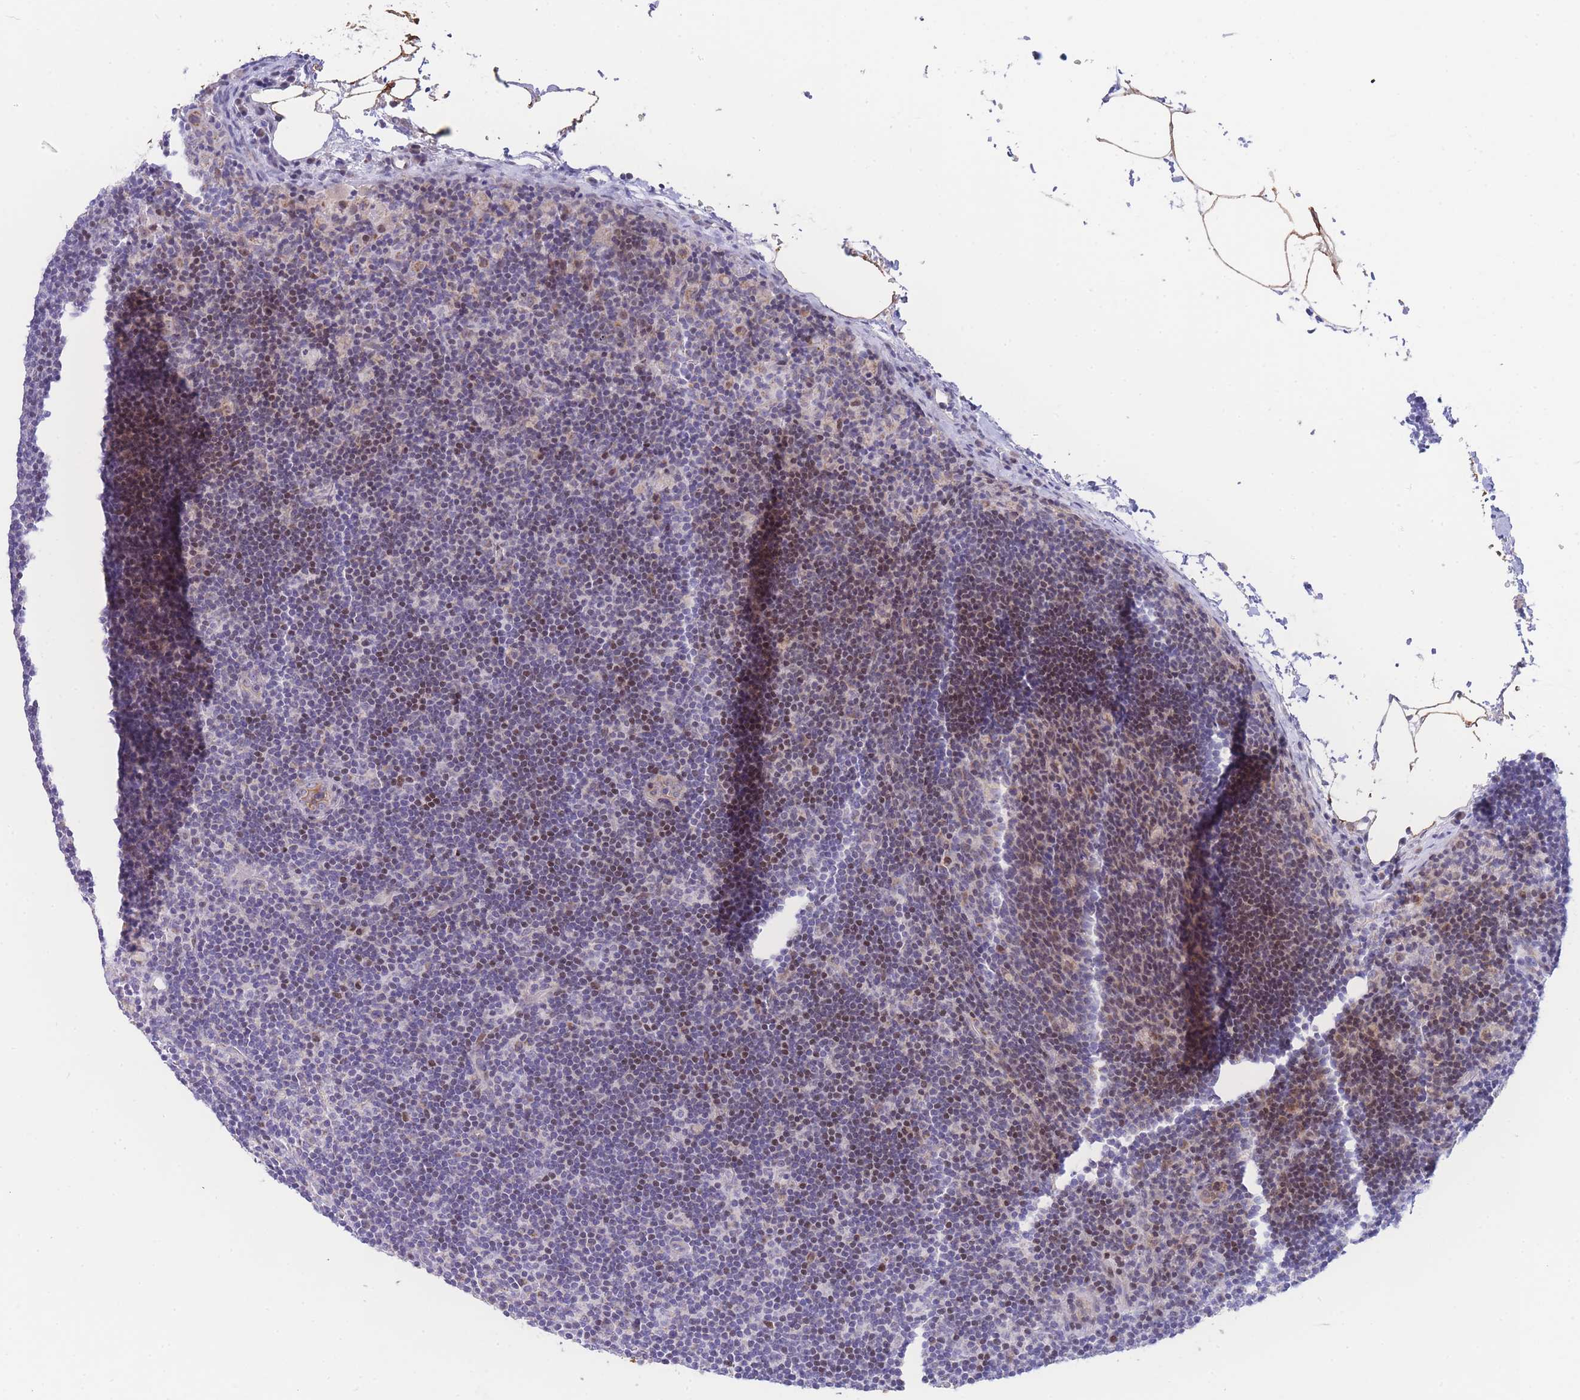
{"staining": {"intensity": "weak", "quantity": "25%-75%", "location": "nuclear"}, "tissue": "lymph node", "cell_type": "Germinal center cells", "image_type": "normal", "snomed": [{"axis": "morphology", "description": "Normal tissue, NOS"}, {"axis": "topography", "description": "Lymph node"}], "caption": "IHC image of unremarkable lymph node: lymph node stained using IHC displays low levels of weak protein expression localized specifically in the nuclear of germinal center cells, appearing as a nuclear brown color.", "gene": "GPAM", "patient": {"sex": "male", "age": 62}}